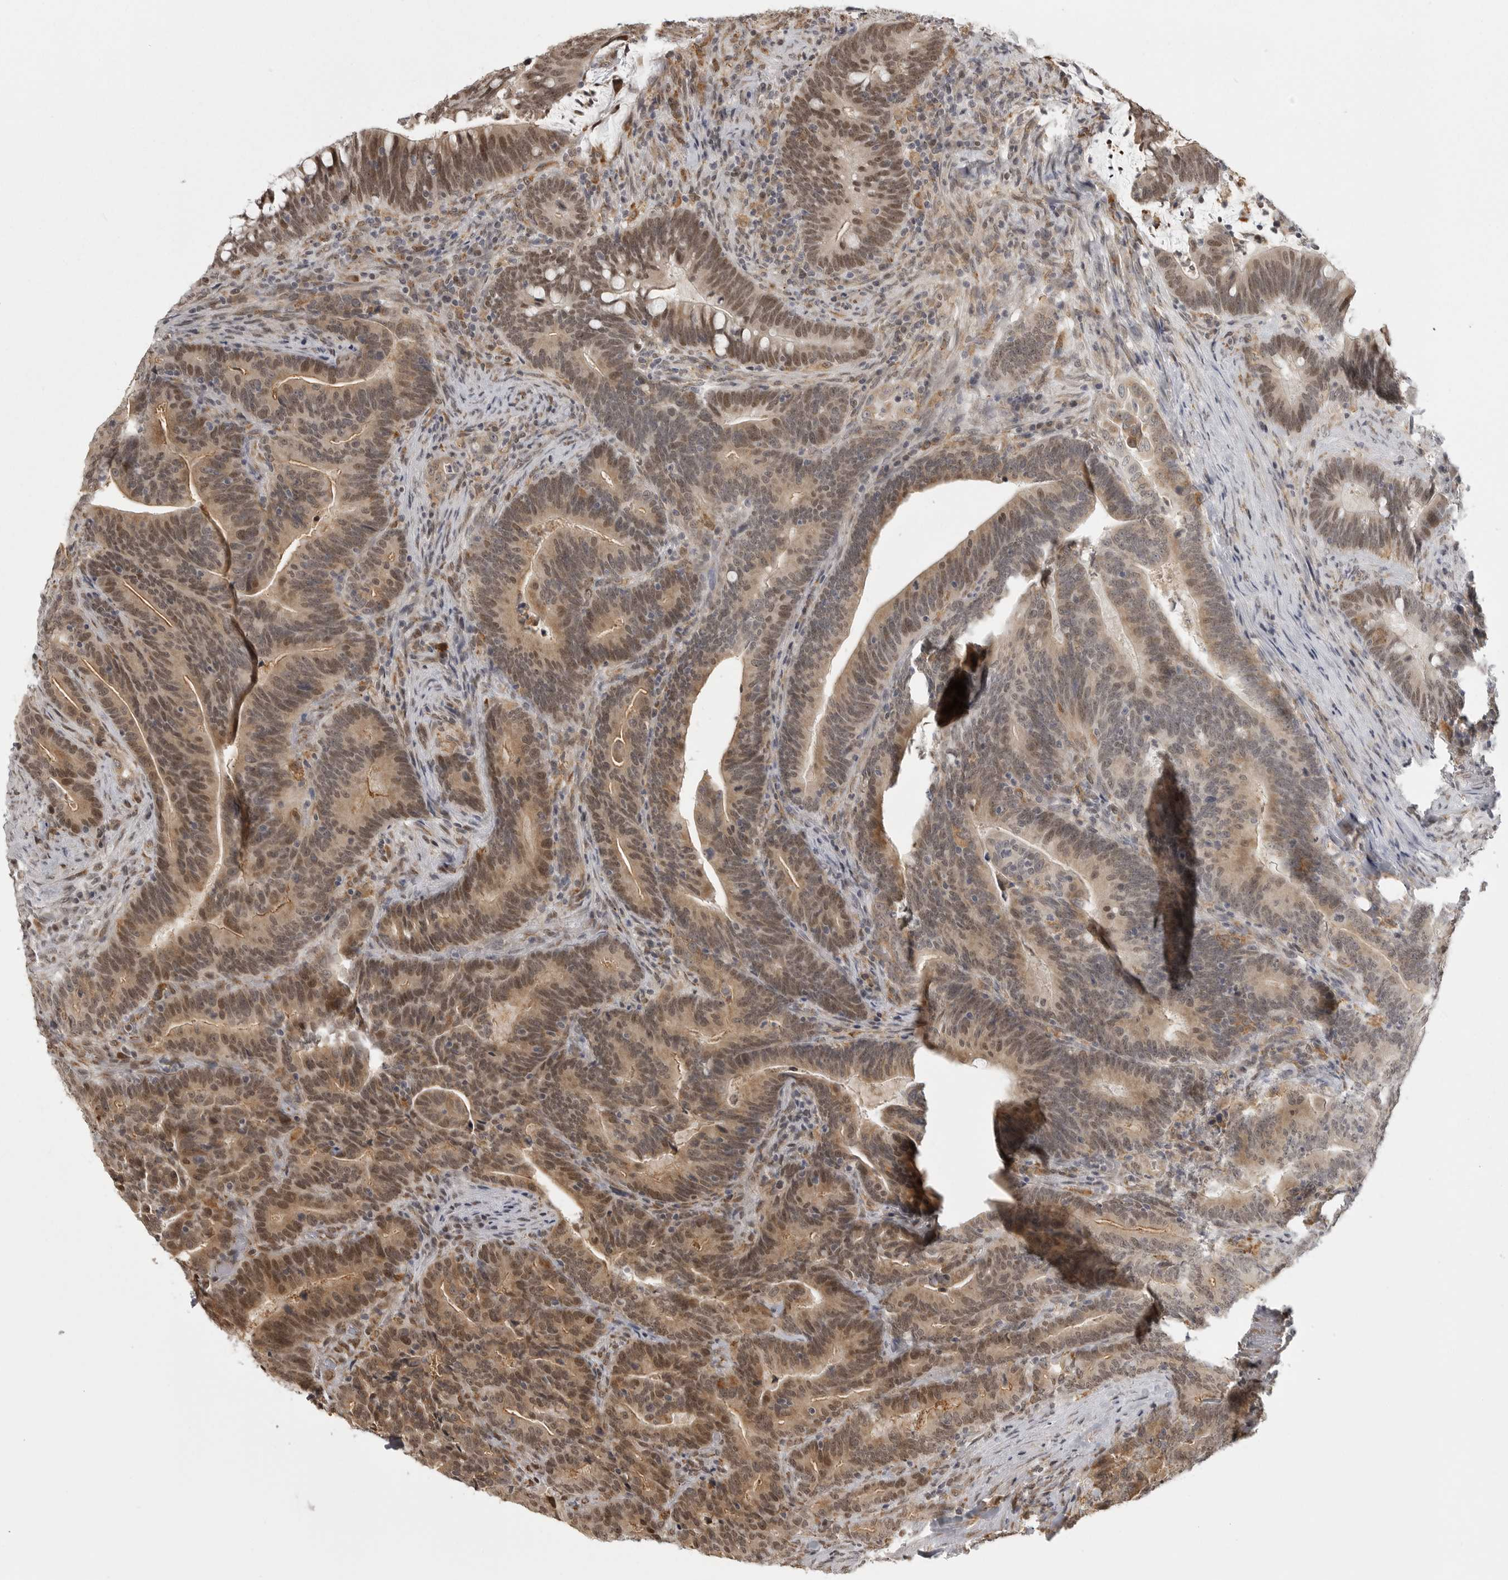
{"staining": {"intensity": "moderate", "quantity": ">75%", "location": "cytoplasmic/membranous,nuclear"}, "tissue": "colorectal cancer", "cell_type": "Tumor cells", "image_type": "cancer", "snomed": [{"axis": "morphology", "description": "Adenocarcinoma, NOS"}, {"axis": "topography", "description": "Colon"}], "caption": "Colorectal cancer was stained to show a protein in brown. There is medium levels of moderate cytoplasmic/membranous and nuclear staining in about >75% of tumor cells. (DAB IHC with brightfield microscopy, high magnification).", "gene": "ISG20L2", "patient": {"sex": "female", "age": 66}}